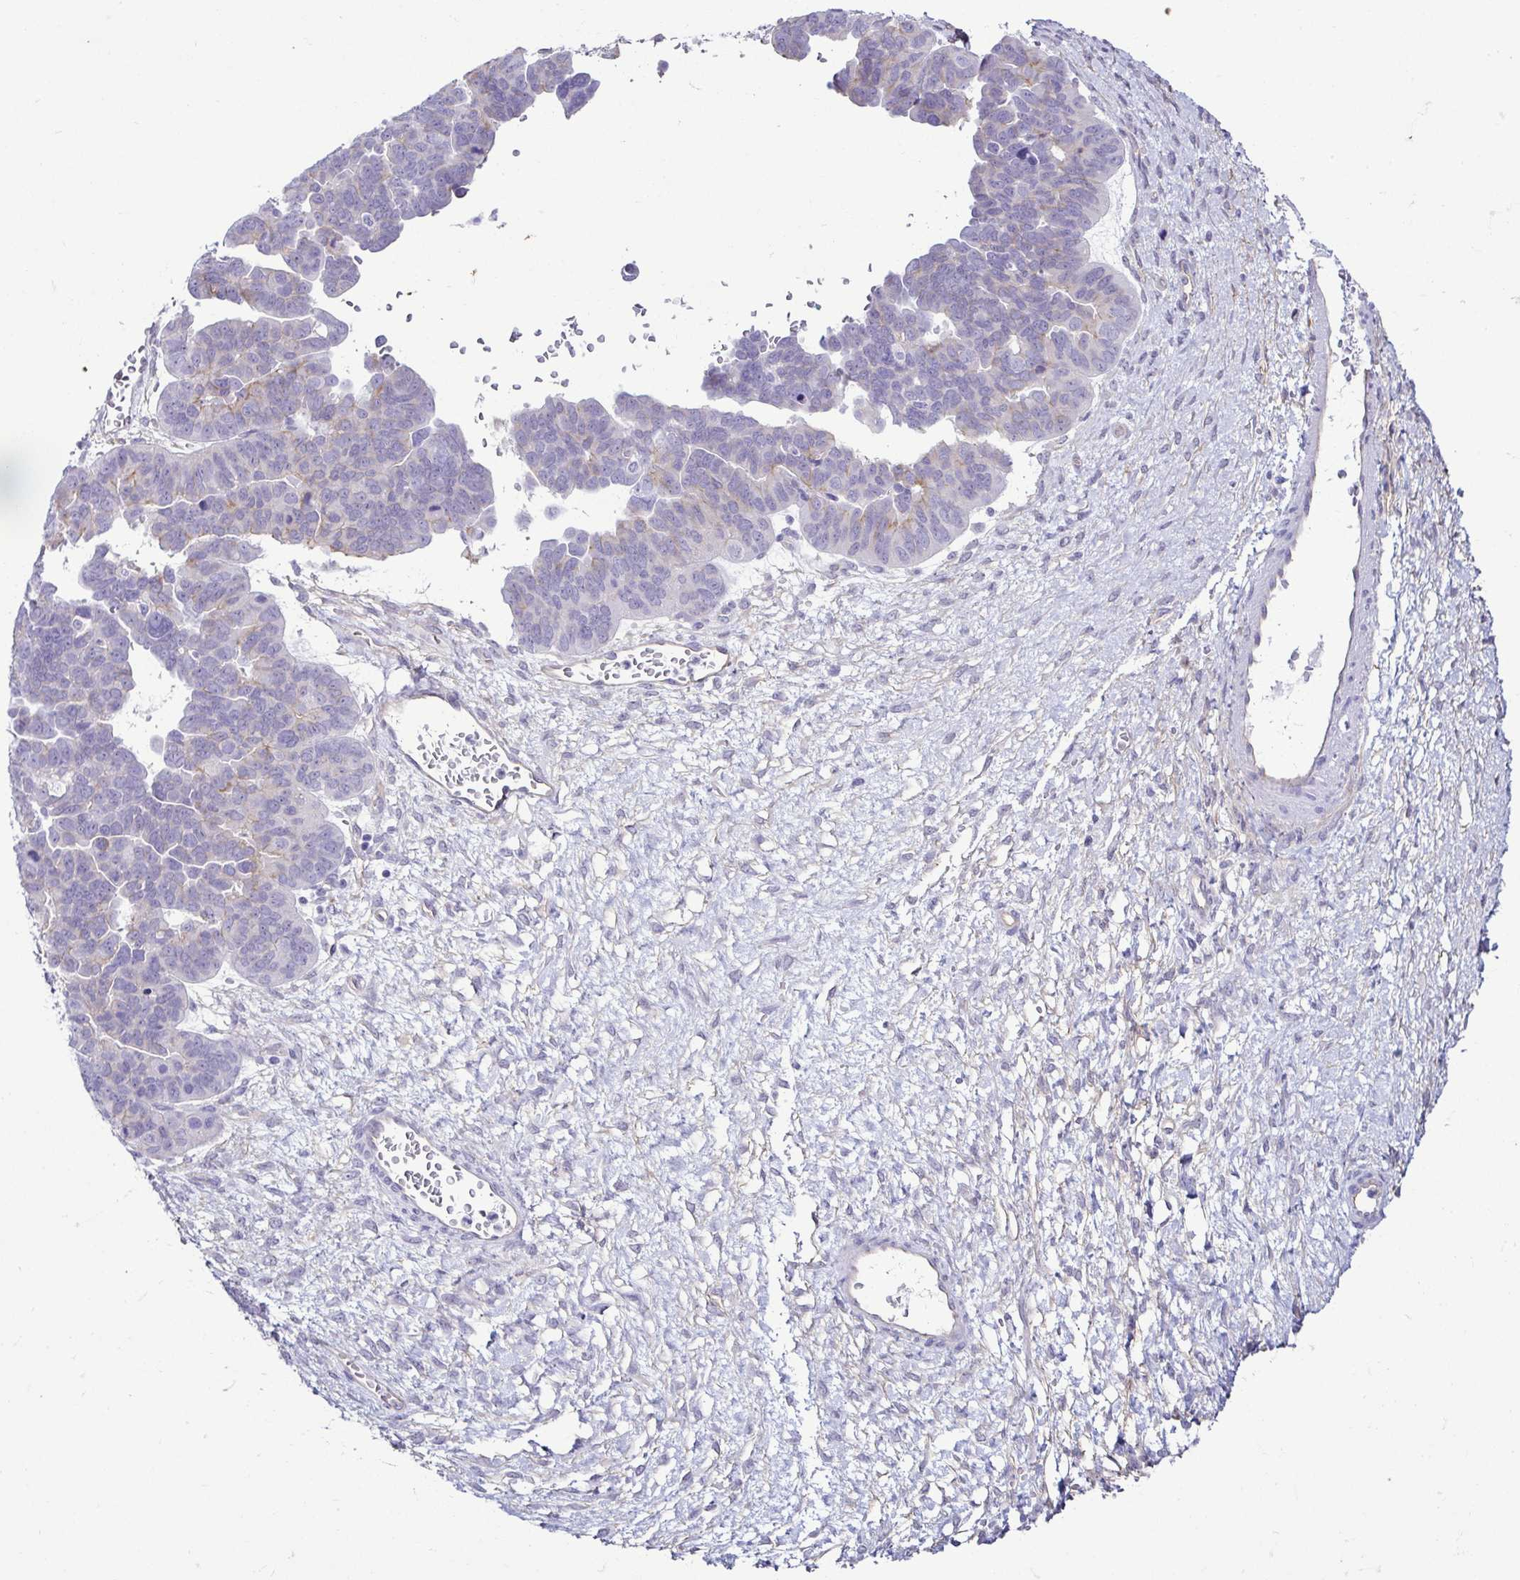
{"staining": {"intensity": "negative", "quantity": "none", "location": "none"}, "tissue": "ovarian cancer", "cell_type": "Tumor cells", "image_type": "cancer", "snomed": [{"axis": "morphology", "description": "Cystadenocarcinoma, serous, NOS"}, {"axis": "topography", "description": "Ovary"}], "caption": "This is a histopathology image of immunohistochemistry (IHC) staining of ovarian cancer, which shows no expression in tumor cells.", "gene": "CASP14", "patient": {"sex": "female", "age": 64}}